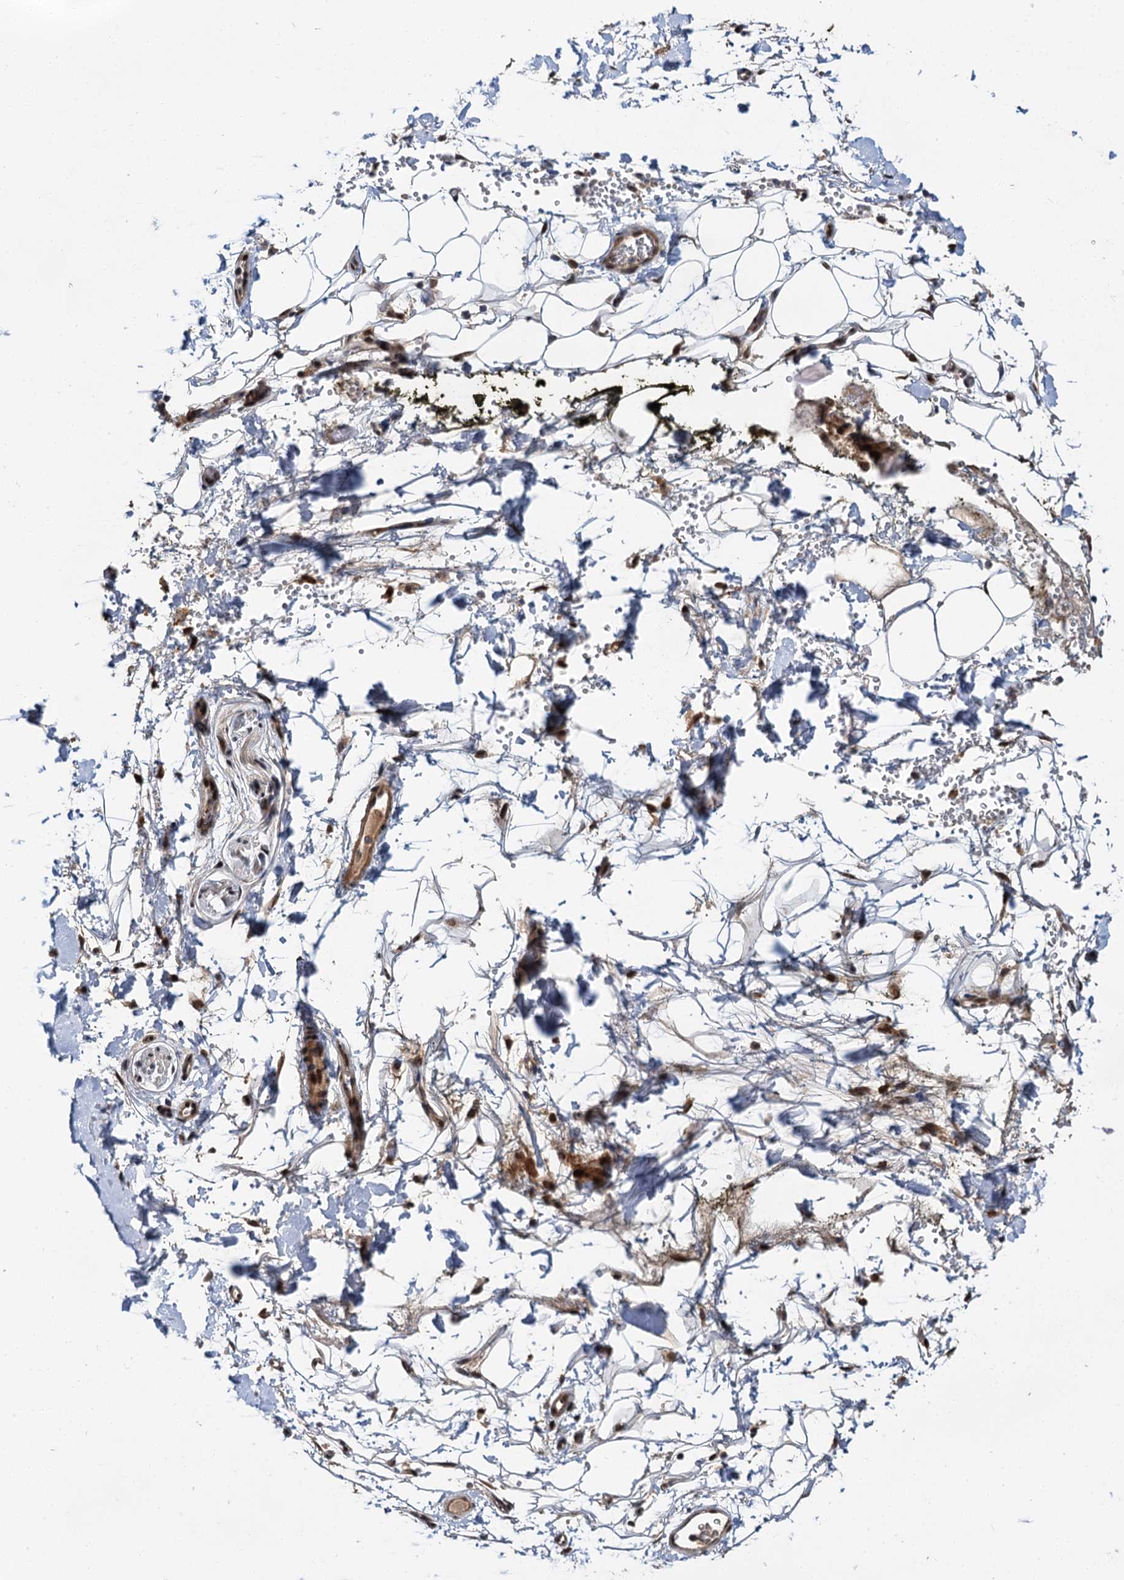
{"staining": {"intensity": "negative", "quantity": "none", "location": "none"}, "tissue": "adipose tissue", "cell_type": "Adipocytes", "image_type": "normal", "snomed": [{"axis": "morphology", "description": "Normal tissue, NOS"}, {"axis": "morphology", "description": "Adenocarcinoma, NOS"}, {"axis": "topography", "description": "Pancreas"}, {"axis": "topography", "description": "Peripheral nerve tissue"}], "caption": "Immunohistochemistry of normal adipose tissue reveals no staining in adipocytes. Brightfield microscopy of IHC stained with DAB (3,3'-diaminobenzidine) (brown) and hematoxylin (blue), captured at high magnification.", "gene": "MBD6", "patient": {"sex": "male", "age": 59}}